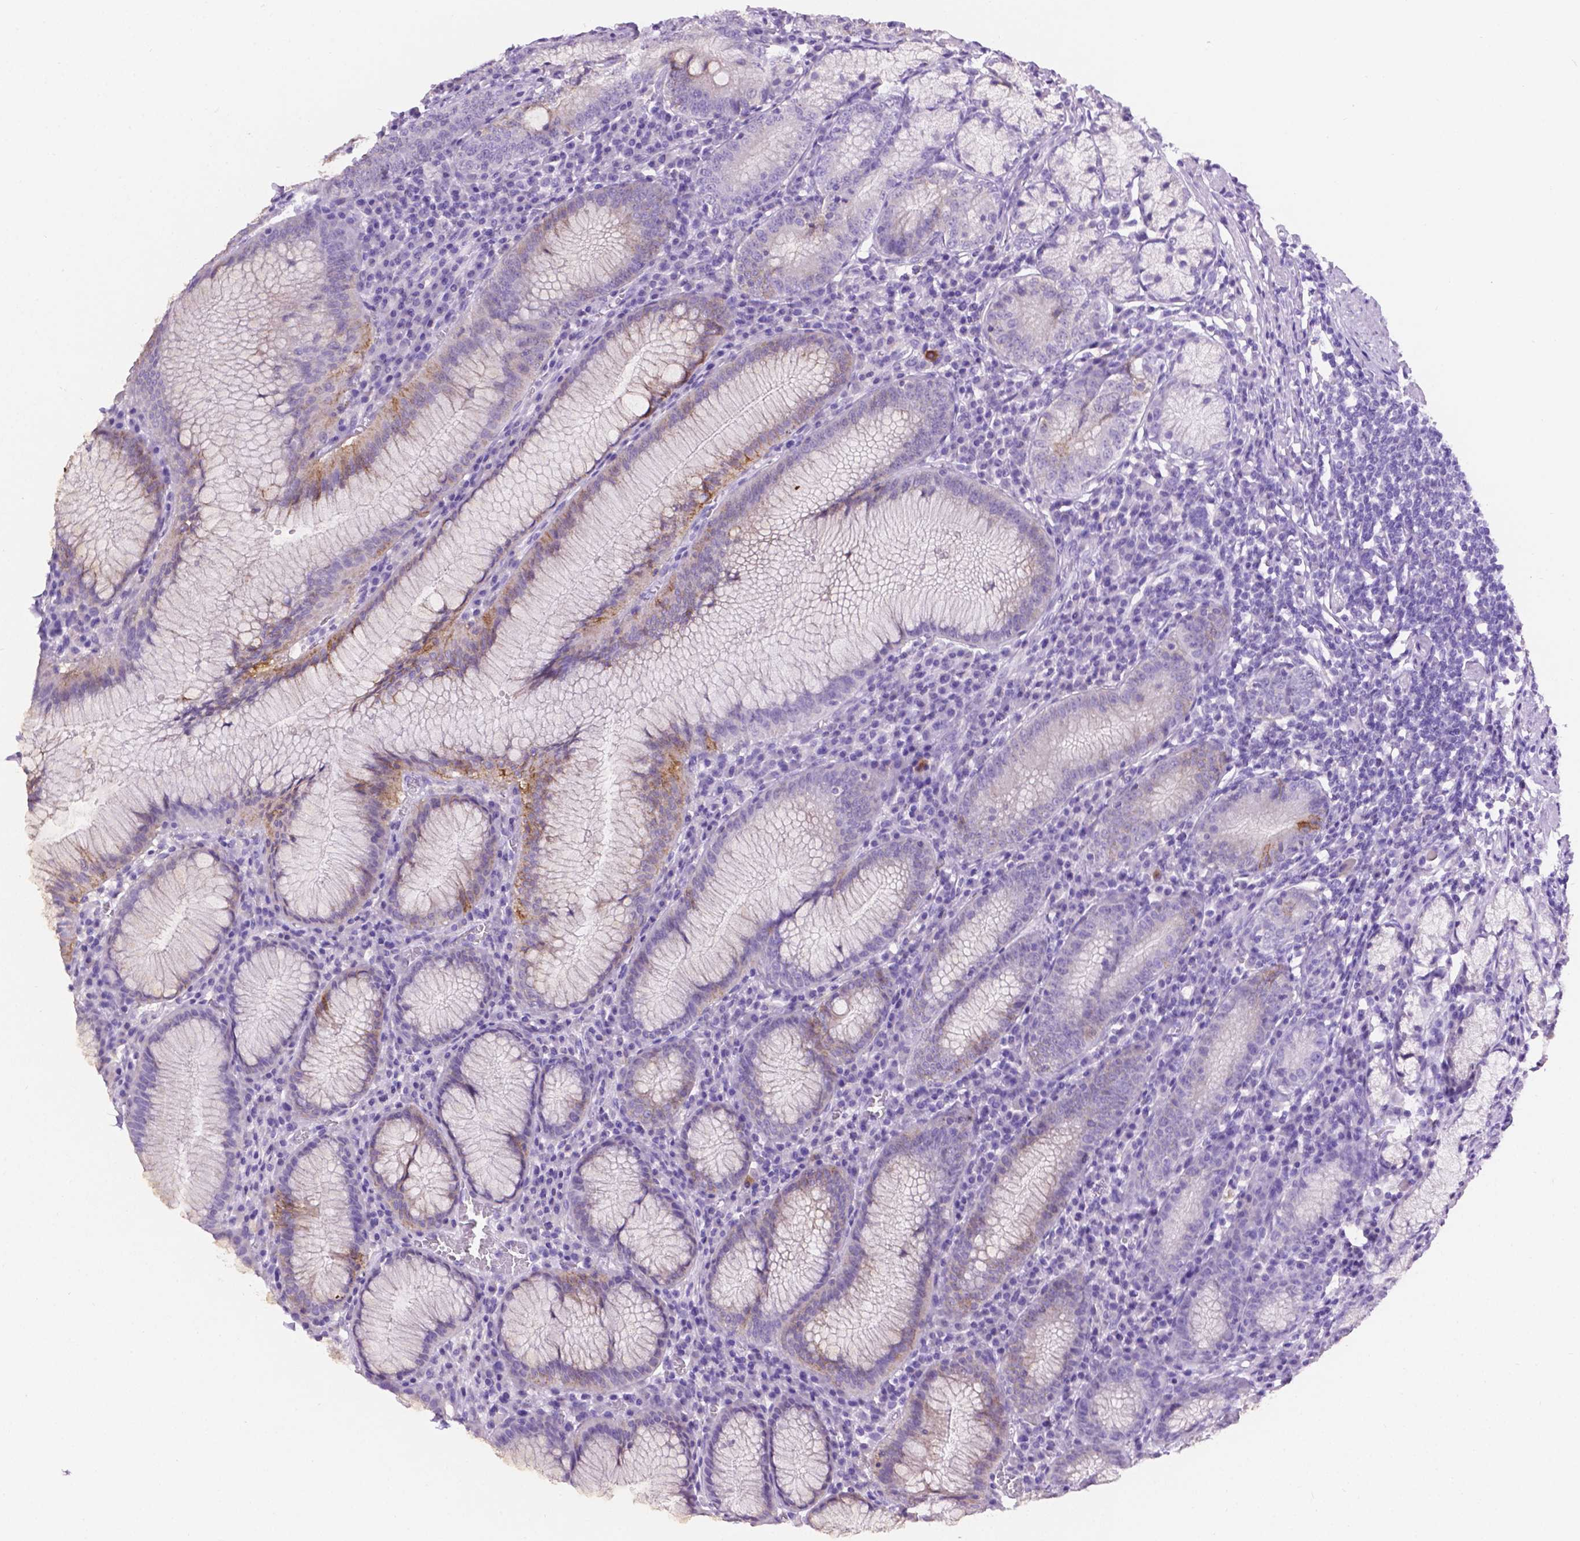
{"staining": {"intensity": "weak", "quantity": "<25%", "location": "cytoplasmic/membranous"}, "tissue": "stomach", "cell_type": "Glandular cells", "image_type": "normal", "snomed": [{"axis": "morphology", "description": "Normal tissue, NOS"}, {"axis": "topography", "description": "Stomach"}], "caption": "Protein analysis of normal stomach shows no significant staining in glandular cells.", "gene": "TACSTD2", "patient": {"sex": "male", "age": 55}}